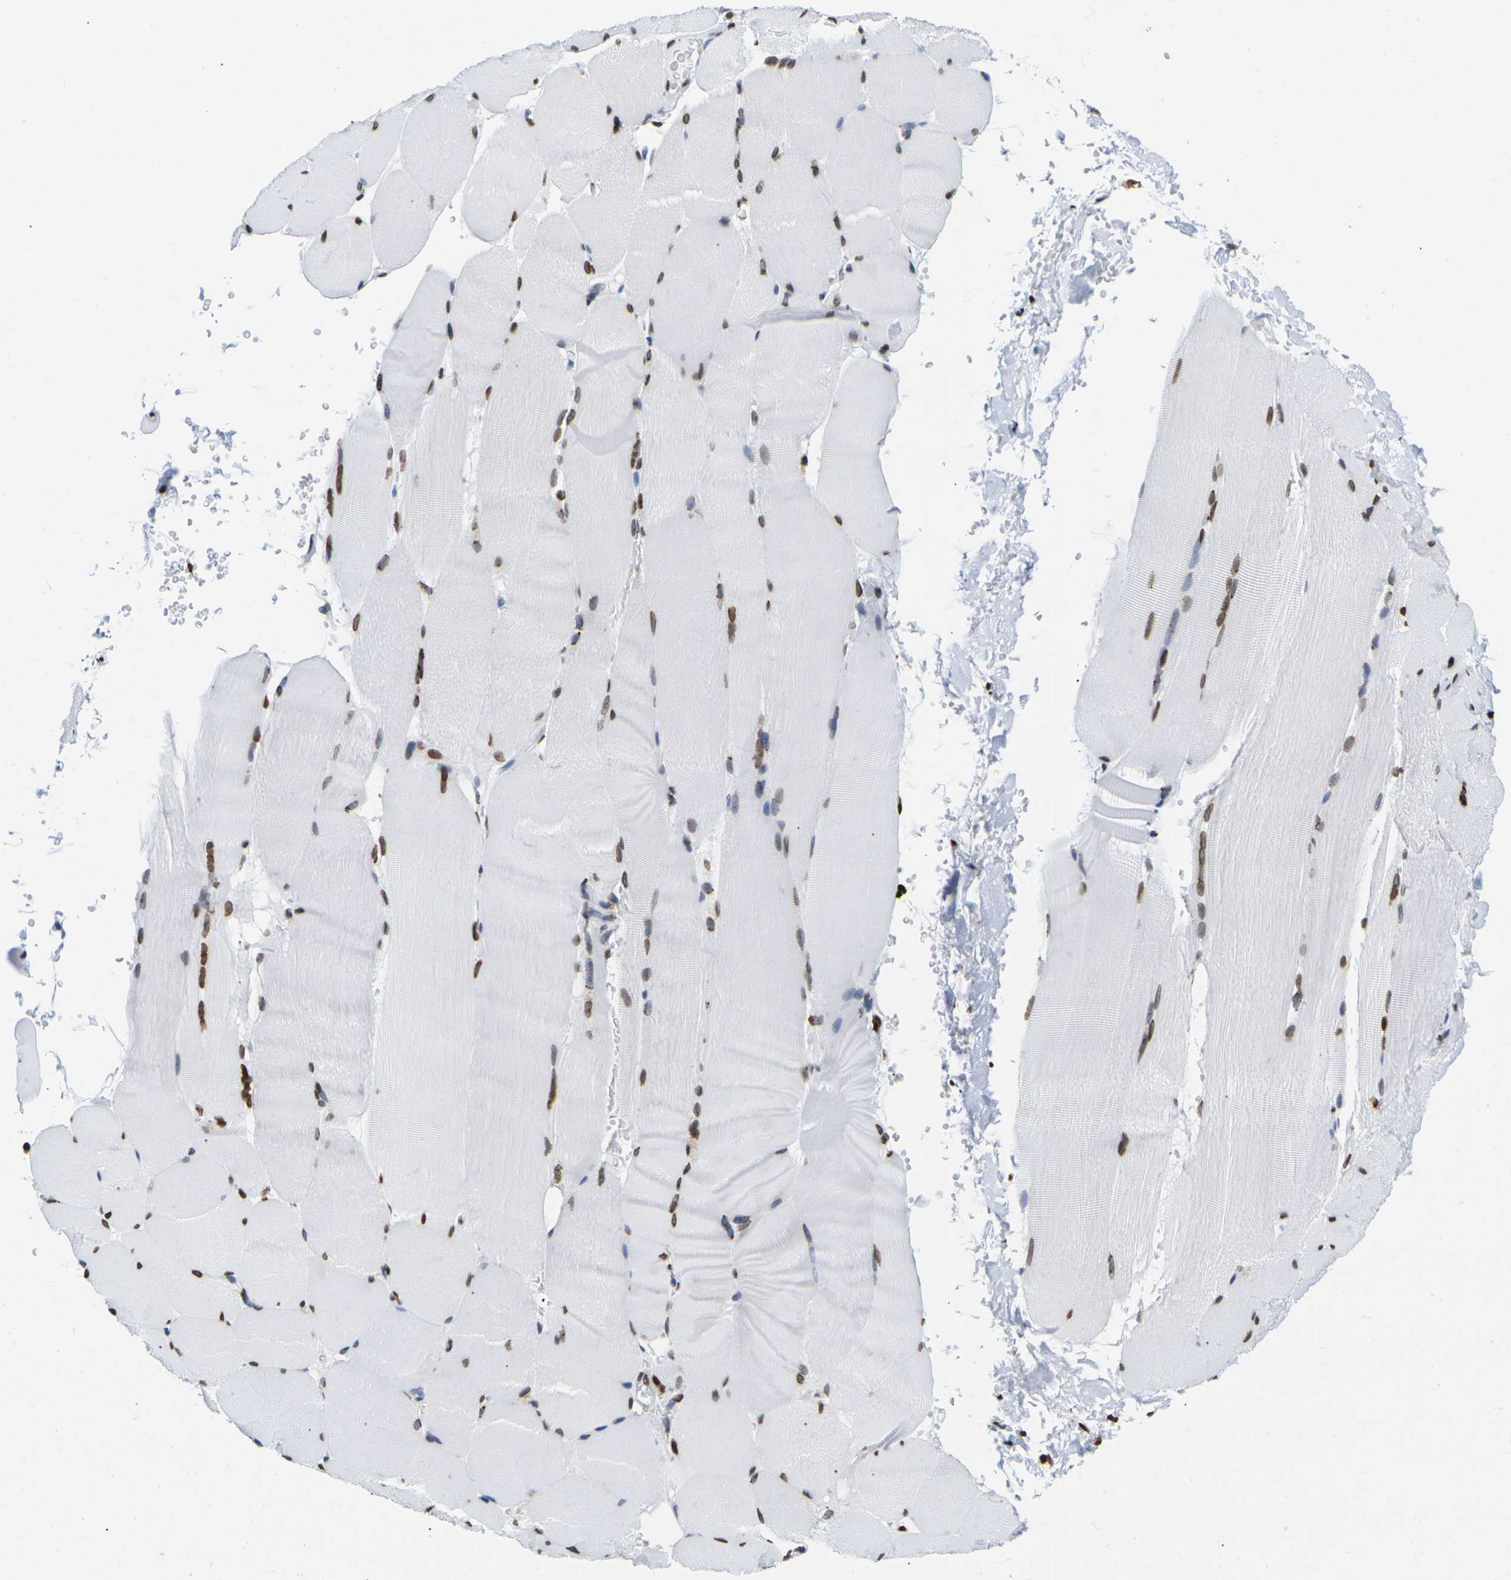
{"staining": {"intensity": "moderate", "quantity": ">75%", "location": "nuclear"}, "tissue": "skeletal muscle", "cell_type": "Myocytes", "image_type": "normal", "snomed": [{"axis": "morphology", "description": "Normal tissue, NOS"}, {"axis": "topography", "description": "Skin"}, {"axis": "topography", "description": "Skeletal muscle"}], "caption": "IHC image of unremarkable skeletal muscle: skeletal muscle stained using IHC shows medium levels of moderate protein expression localized specifically in the nuclear of myocytes, appearing as a nuclear brown color.", "gene": "H2AC21", "patient": {"sex": "male", "age": 83}}